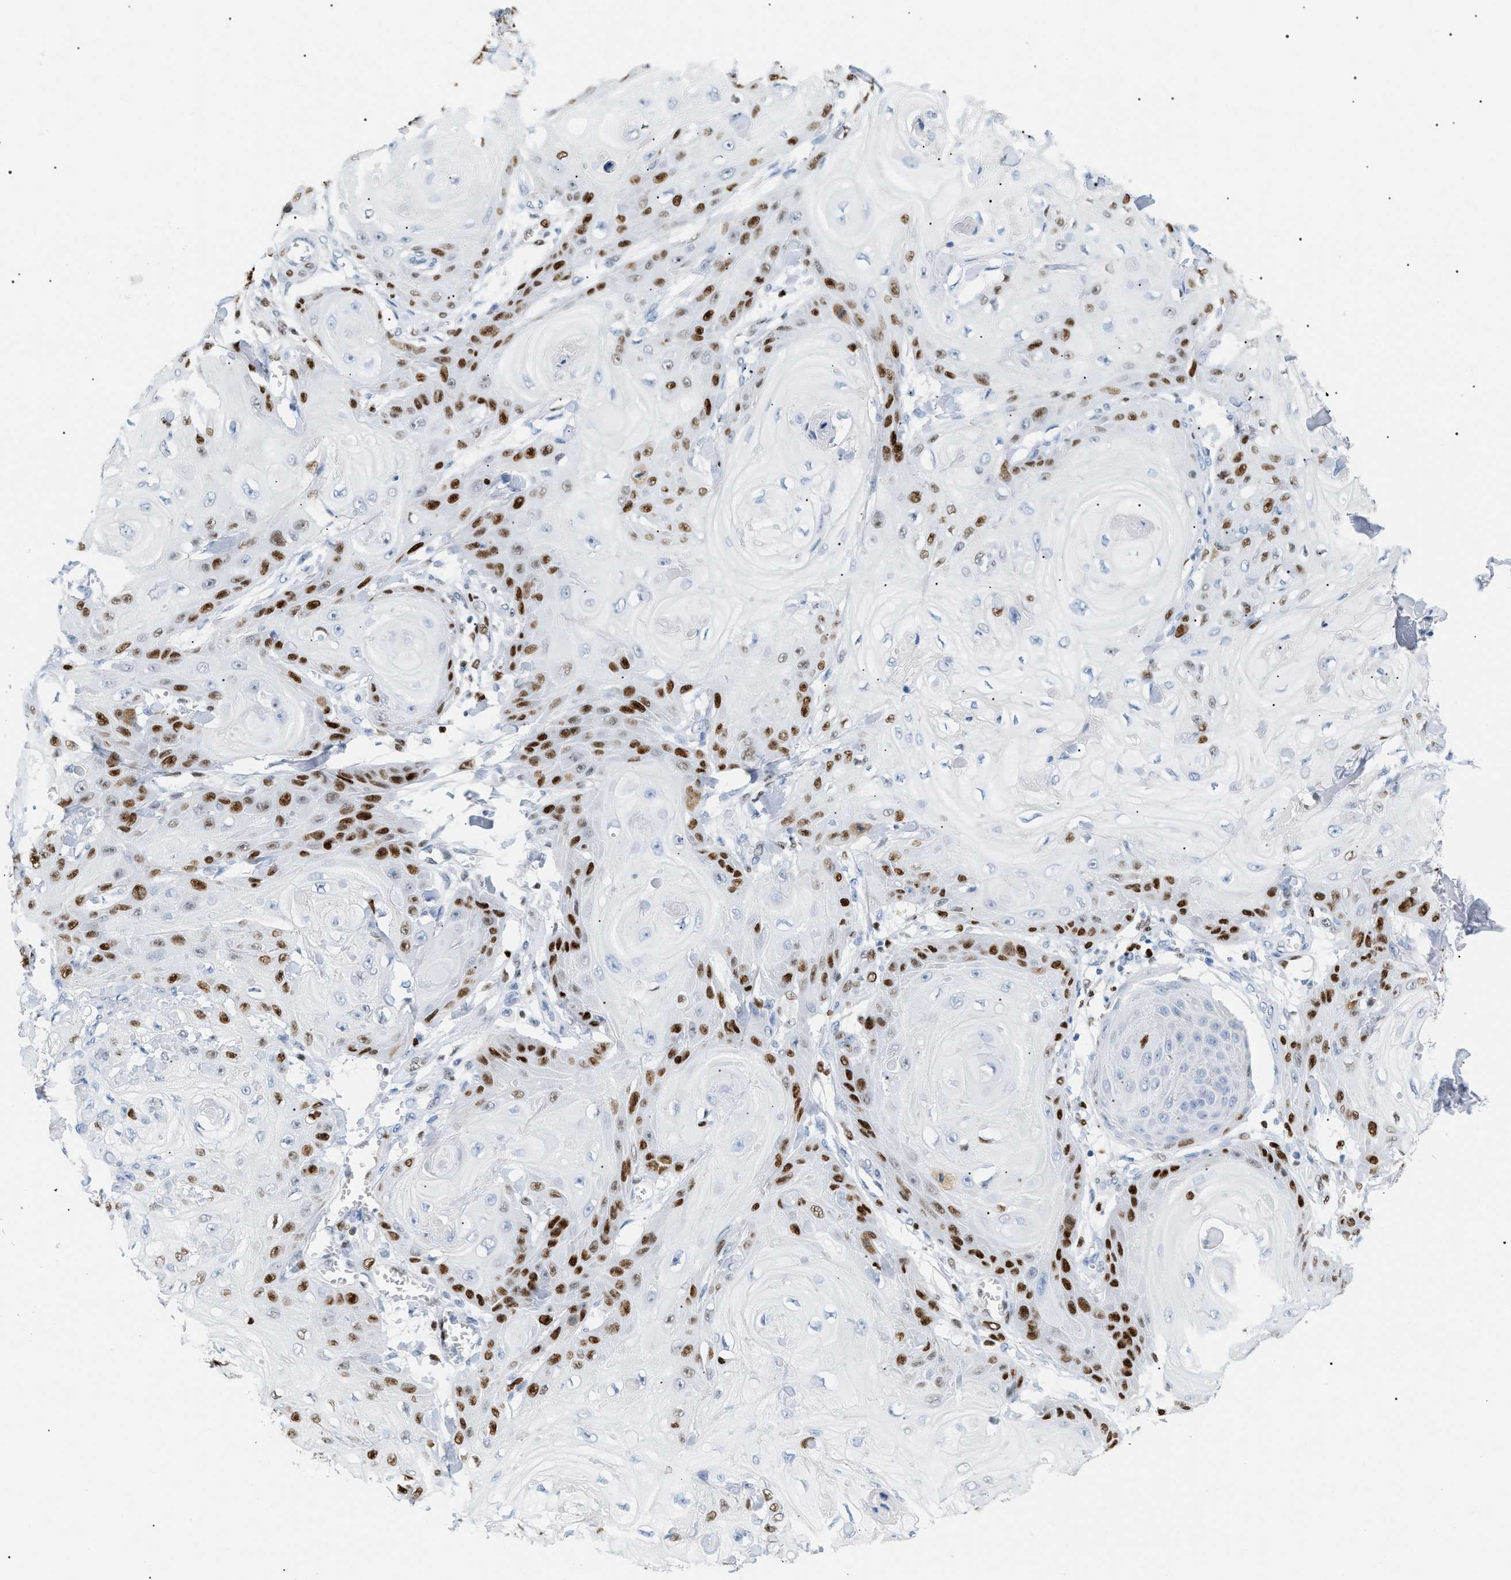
{"staining": {"intensity": "strong", "quantity": ">75%", "location": "nuclear"}, "tissue": "skin cancer", "cell_type": "Tumor cells", "image_type": "cancer", "snomed": [{"axis": "morphology", "description": "Squamous cell carcinoma, NOS"}, {"axis": "topography", "description": "Skin"}], "caption": "Squamous cell carcinoma (skin) stained for a protein (brown) displays strong nuclear positive expression in about >75% of tumor cells.", "gene": "MCM7", "patient": {"sex": "male", "age": 74}}